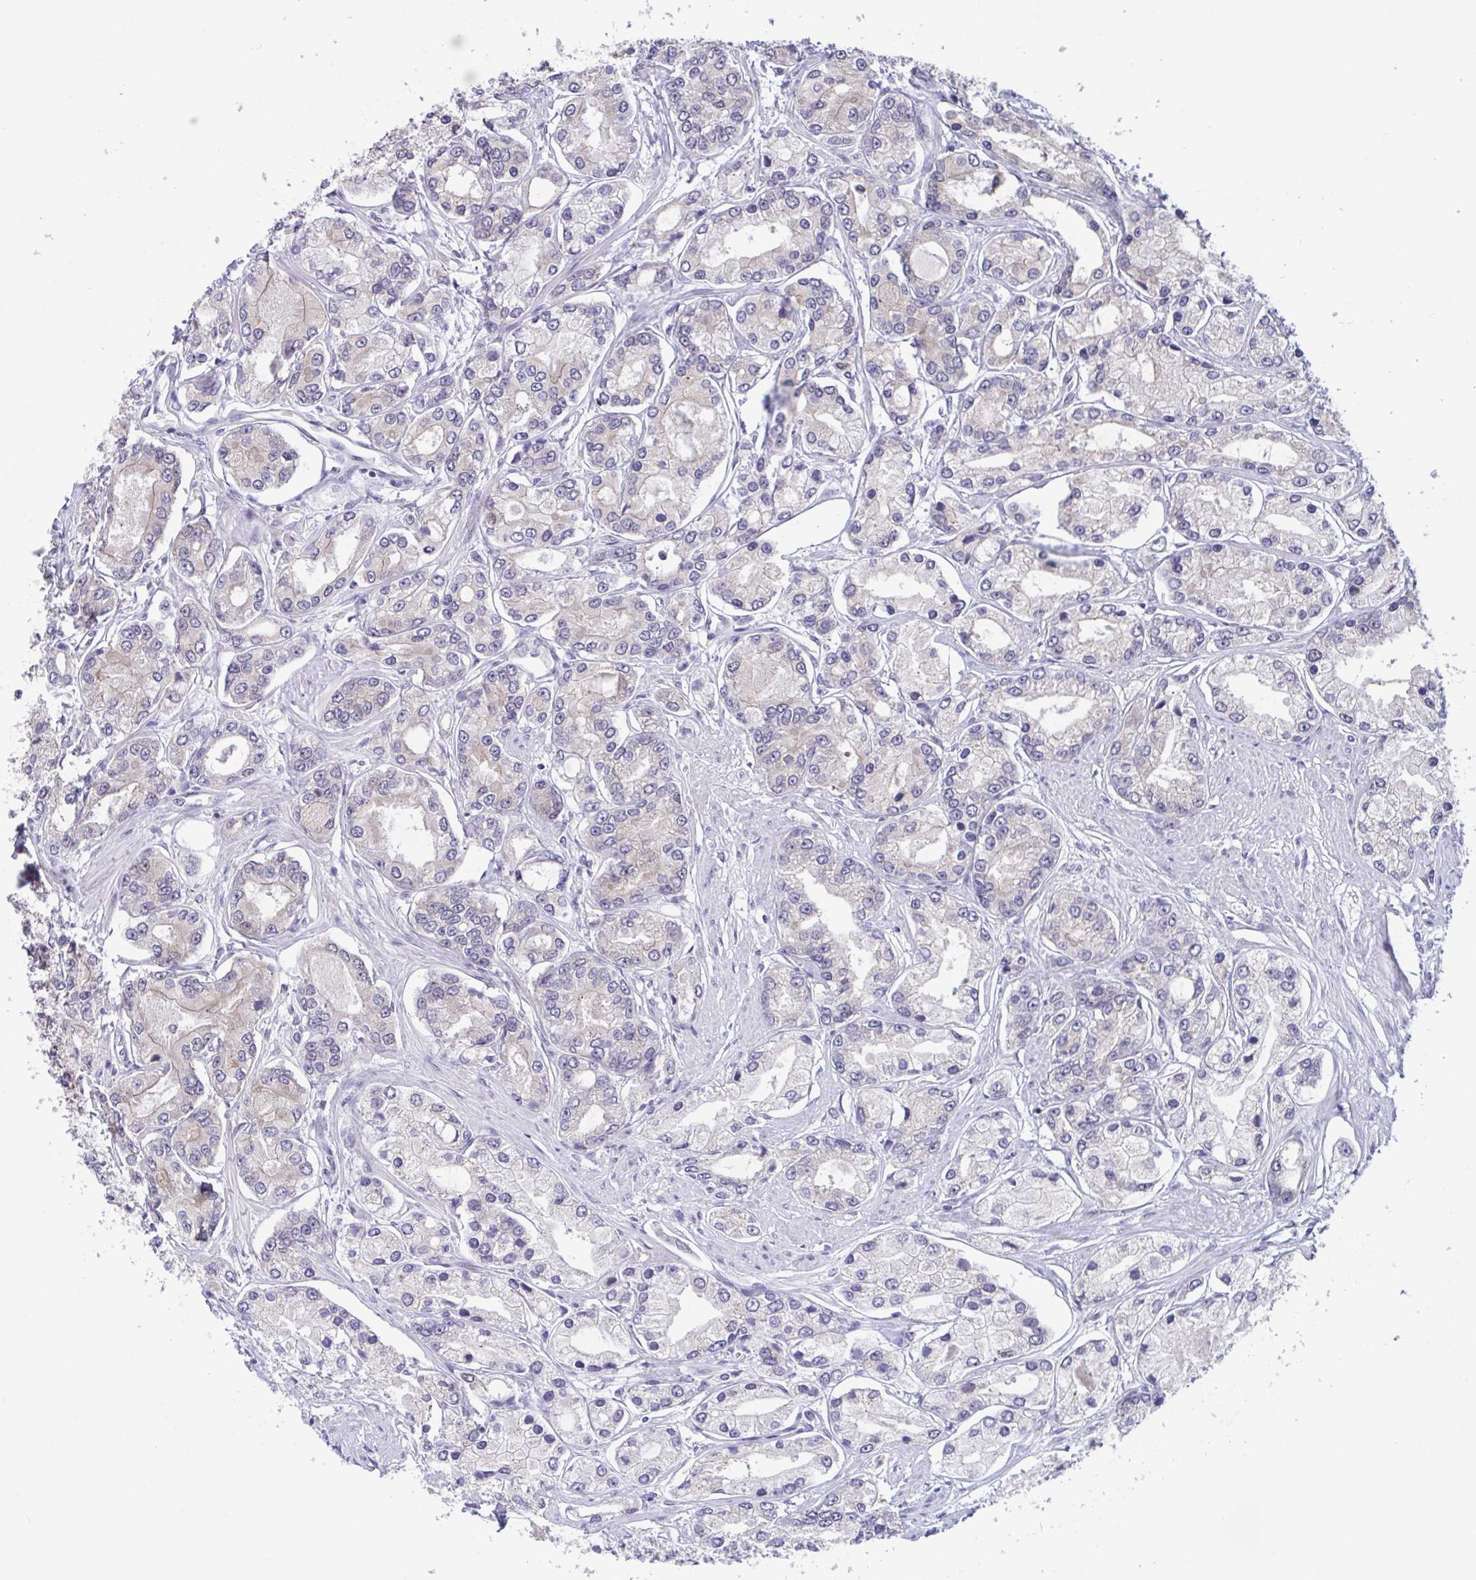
{"staining": {"intensity": "negative", "quantity": "none", "location": "none"}, "tissue": "prostate cancer", "cell_type": "Tumor cells", "image_type": "cancer", "snomed": [{"axis": "morphology", "description": "Adenocarcinoma, High grade"}, {"axis": "topography", "description": "Prostate"}], "caption": "High magnification brightfield microscopy of prostate adenocarcinoma (high-grade) stained with DAB (brown) and counterstained with hematoxylin (blue): tumor cells show no significant positivity.", "gene": "ZNF444", "patient": {"sex": "male", "age": 66}}